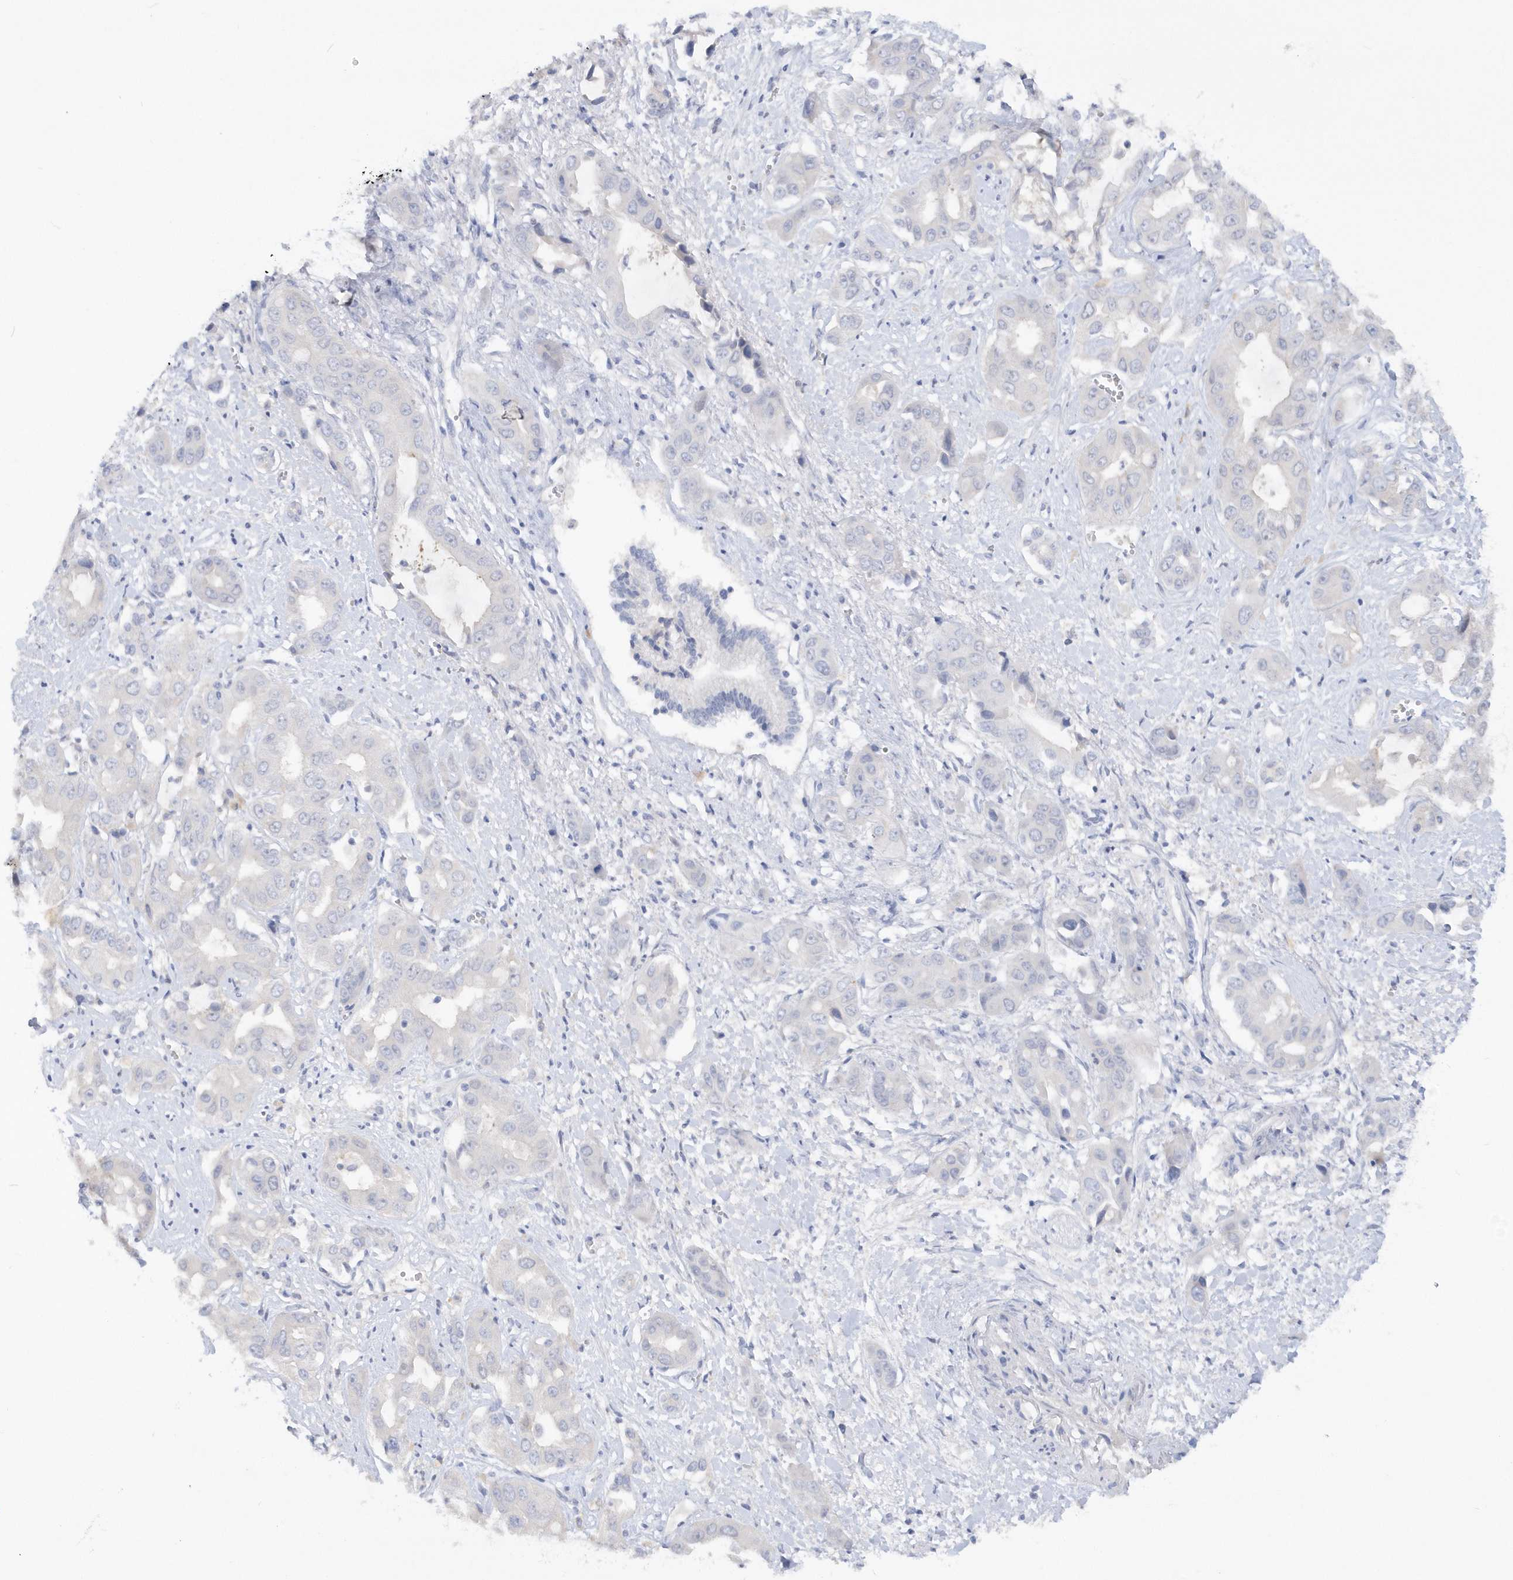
{"staining": {"intensity": "negative", "quantity": "none", "location": "none"}, "tissue": "liver cancer", "cell_type": "Tumor cells", "image_type": "cancer", "snomed": [{"axis": "morphology", "description": "Cholangiocarcinoma"}, {"axis": "topography", "description": "Liver"}], "caption": "Immunohistochemistry of cholangiocarcinoma (liver) reveals no positivity in tumor cells. The staining was performed using DAB to visualize the protein expression in brown, while the nuclei were stained in blue with hematoxylin (Magnification: 20x).", "gene": "RPE", "patient": {"sex": "female", "age": 52}}